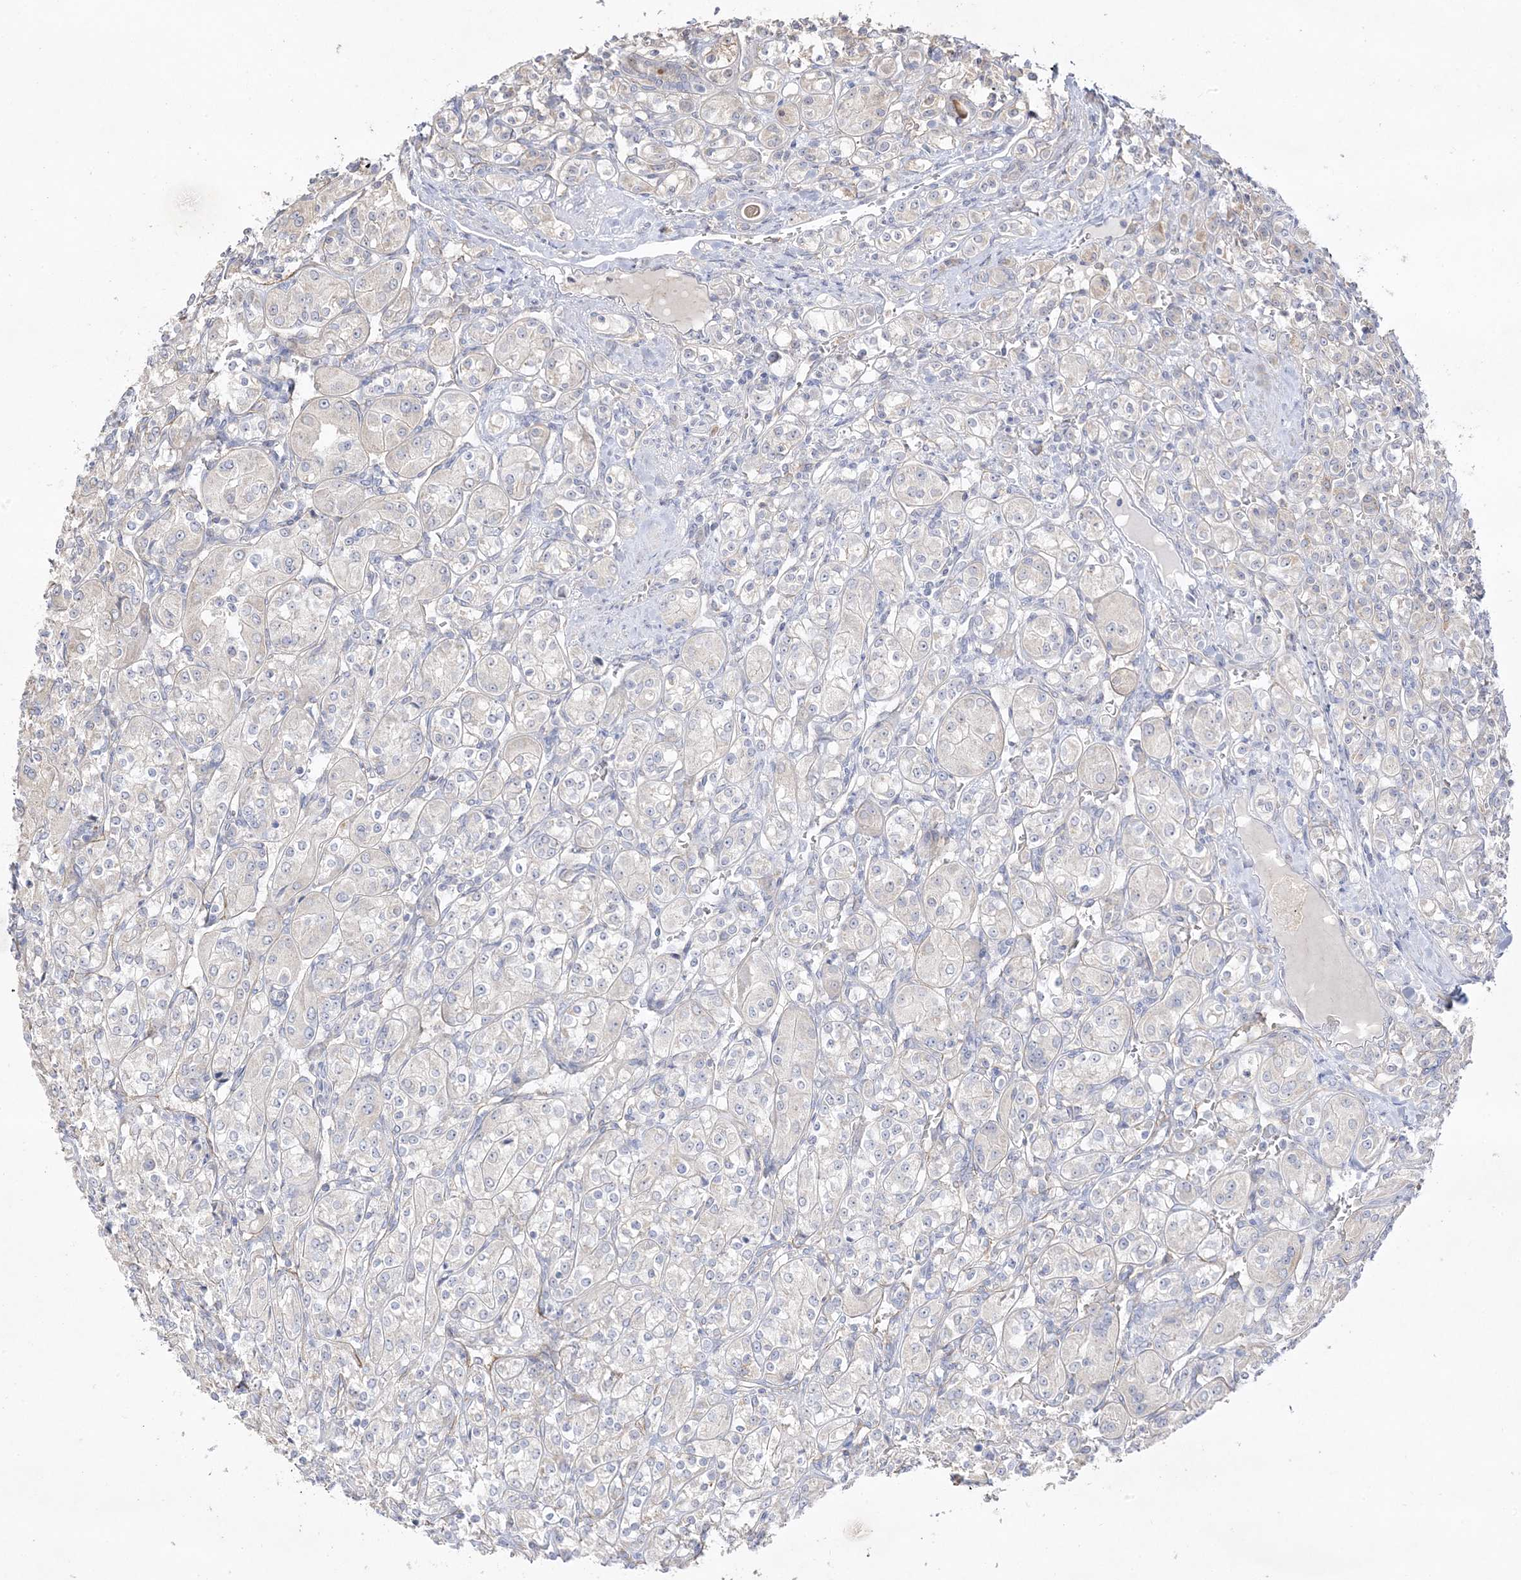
{"staining": {"intensity": "weak", "quantity": "<25%", "location": "cytoplasmic/membranous"}, "tissue": "renal cancer", "cell_type": "Tumor cells", "image_type": "cancer", "snomed": [{"axis": "morphology", "description": "Adenocarcinoma, NOS"}, {"axis": "topography", "description": "Kidney"}], "caption": "Immunohistochemical staining of human renal adenocarcinoma exhibits no significant expression in tumor cells.", "gene": "TRANK1", "patient": {"sex": "male", "age": 77}}